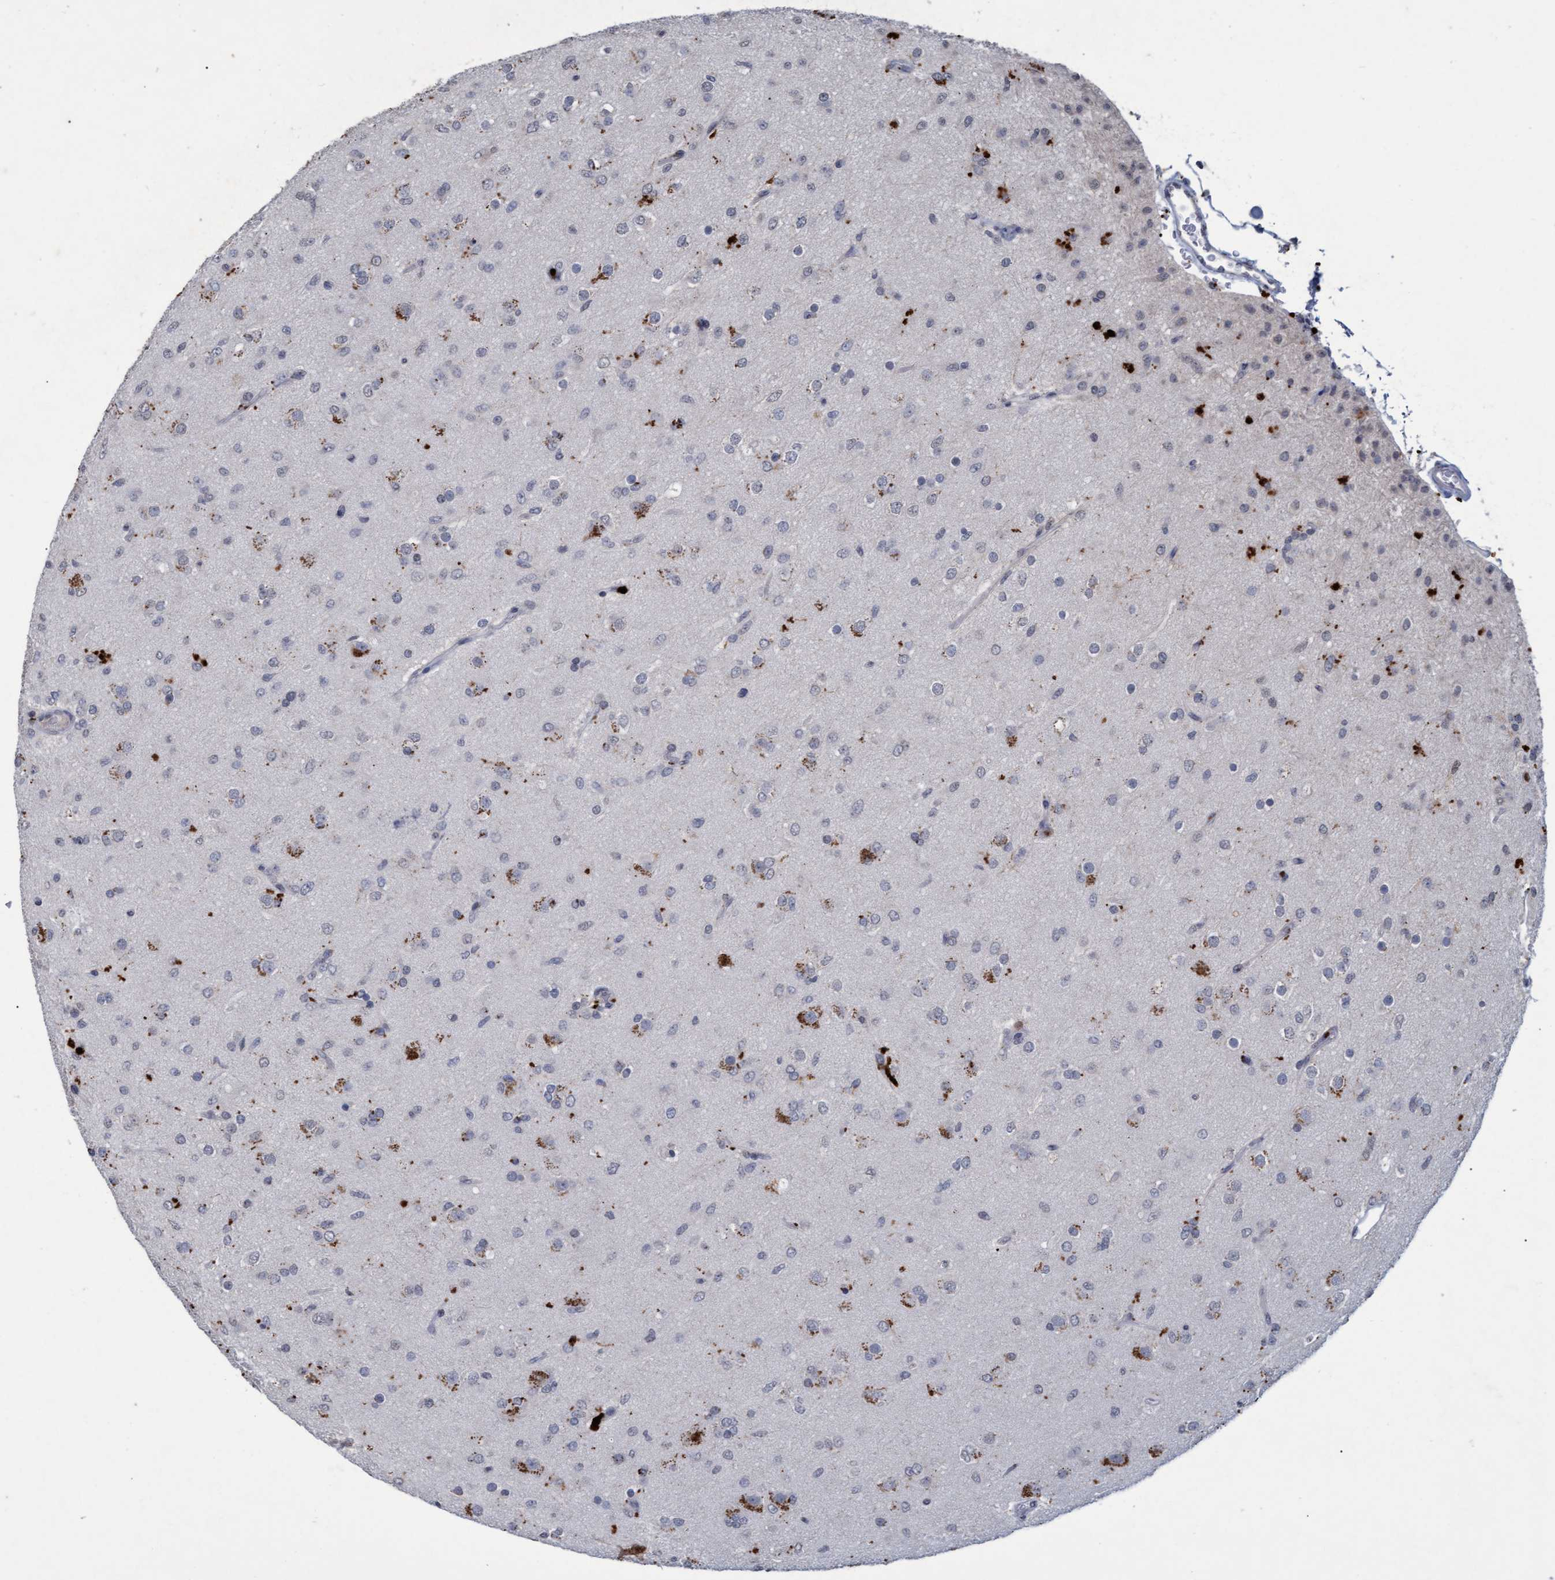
{"staining": {"intensity": "negative", "quantity": "none", "location": "none"}, "tissue": "glioma", "cell_type": "Tumor cells", "image_type": "cancer", "snomed": [{"axis": "morphology", "description": "Glioma, malignant, Low grade"}, {"axis": "topography", "description": "Brain"}], "caption": "This is an immunohistochemistry (IHC) histopathology image of human glioma. There is no staining in tumor cells.", "gene": "GALC", "patient": {"sex": "male", "age": 65}}